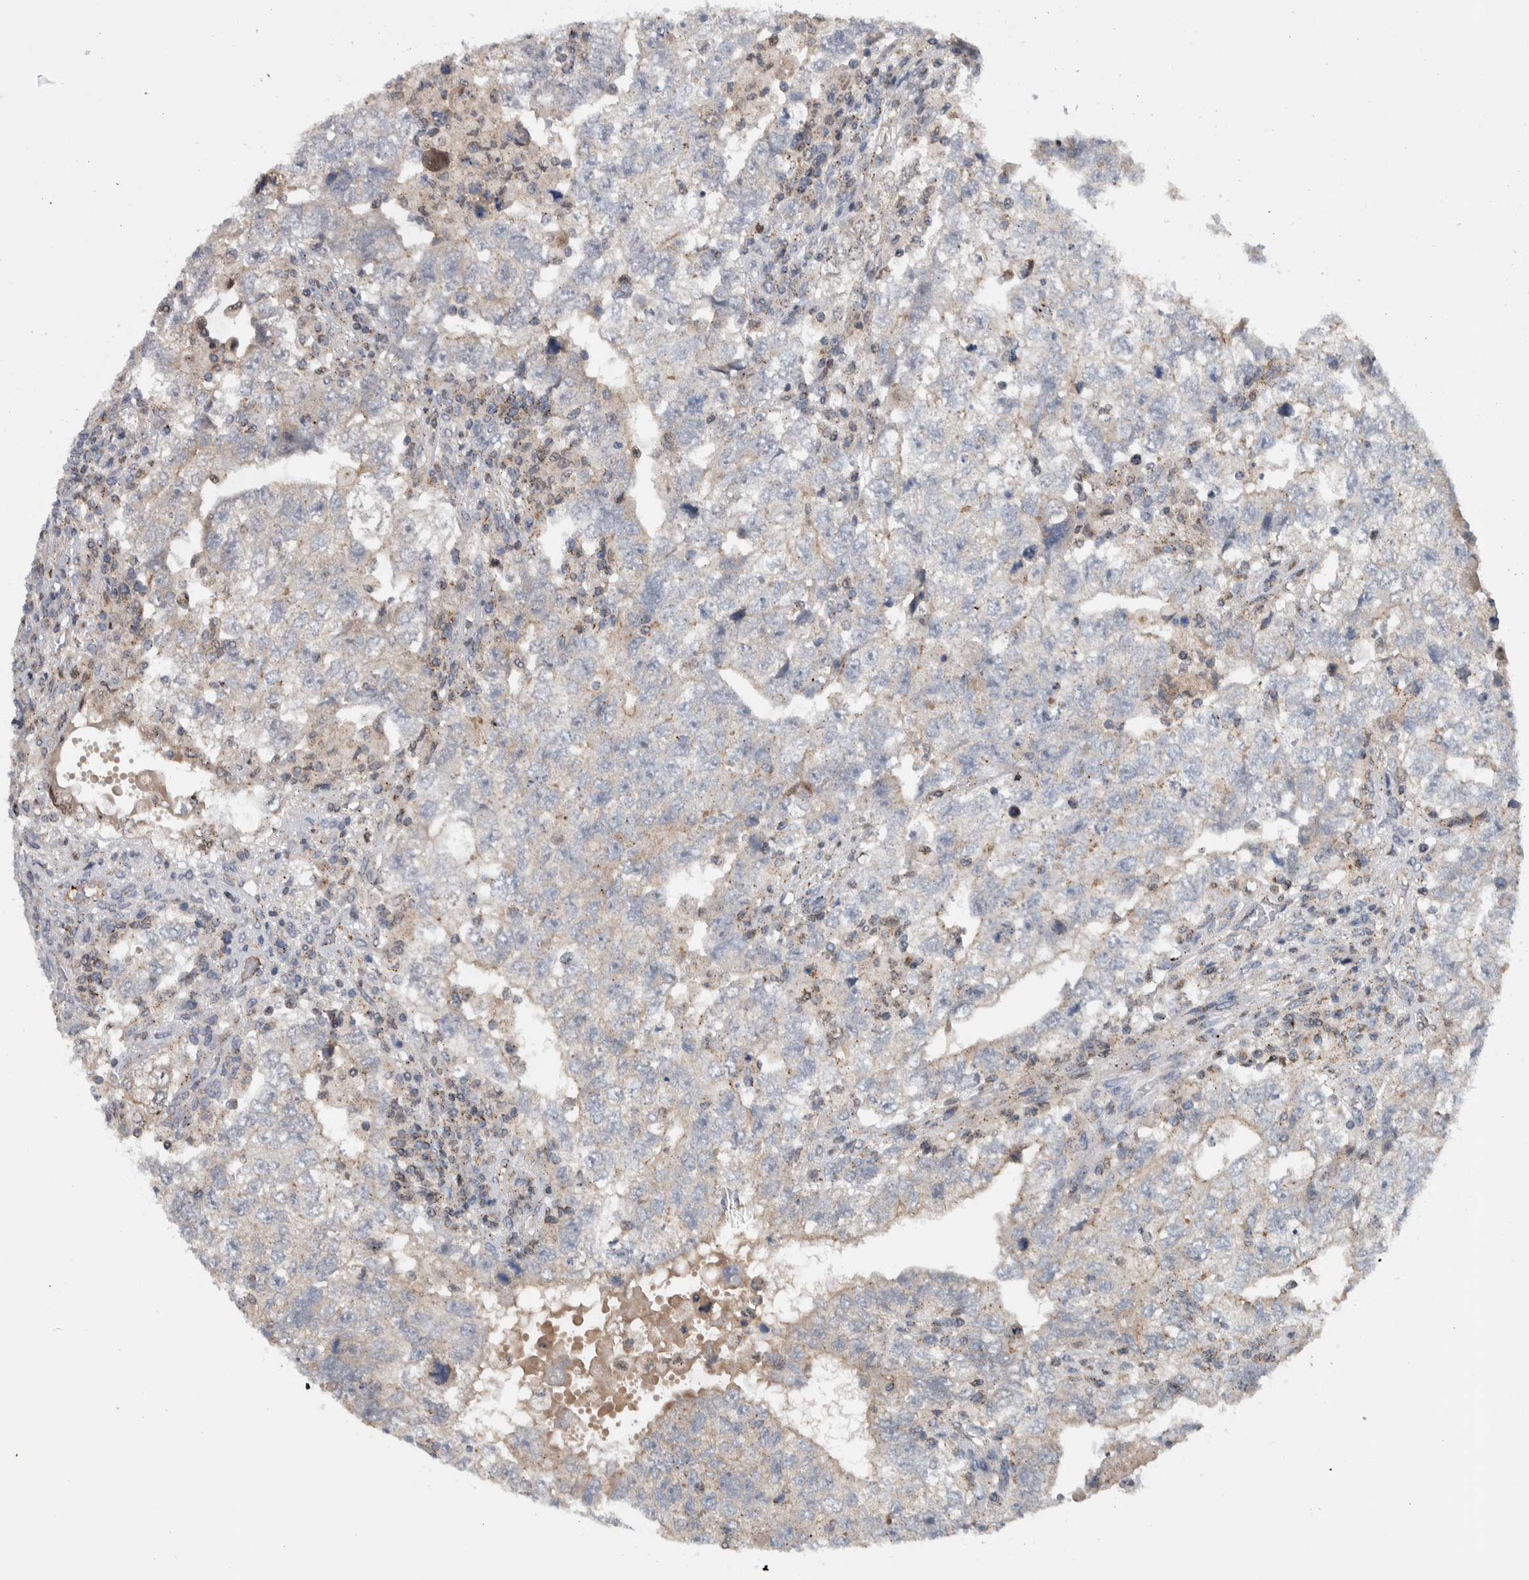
{"staining": {"intensity": "weak", "quantity": "<25%", "location": "cytoplasmic/membranous"}, "tissue": "testis cancer", "cell_type": "Tumor cells", "image_type": "cancer", "snomed": [{"axis": "morphology", "description": "Carcinoma, Embryonal, NOS"}, {"axis": "topography", "description": "Testis"}], "caption": "This is an IHC photomicrograph of testis cancer (embryonal carcinoma). There is no positivity in tumor cells.", "gene": "MSL1", "patient": {"sex": "male", "age": 36}}